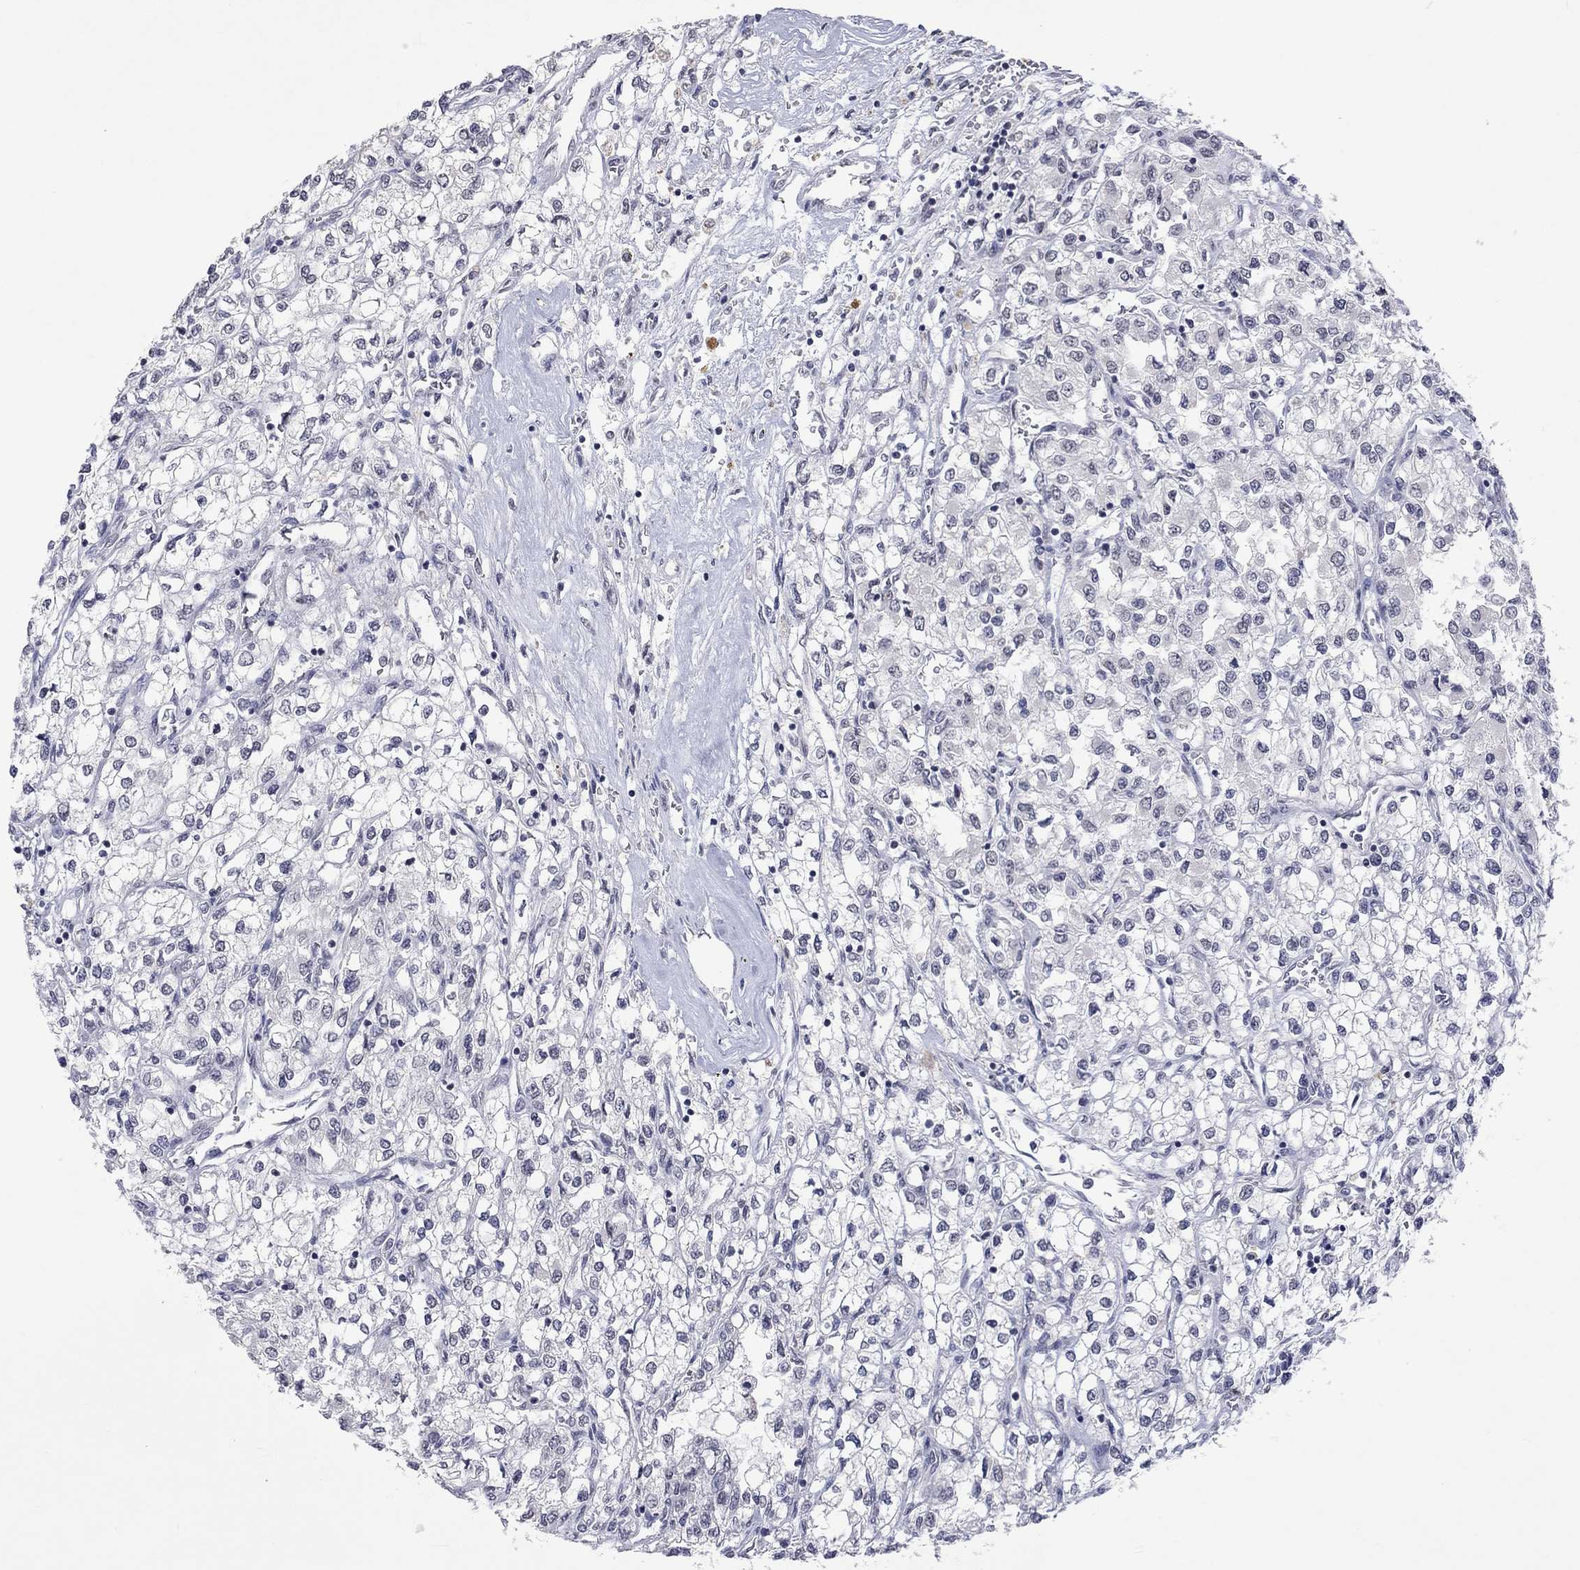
{"staining": {"intensity": "negative", "quantity": "none", "location": "none"}, "tissue": "renal cancer", "cell_type": "Tumor cells", "image_type": "cancer", "snomed": [{"axis": "morphology", "description": "Adenocarcinoma, NOS"}, {"axis": "topography", "description": "Kidney"}], "caption": "This is an immunohistochemistry (IHC) photomicrograph of renal adenocarcinoma. There is no staining in tumor cells.", "gene": "TMEM143", "patient": {"sex": "male", "age": 80}}